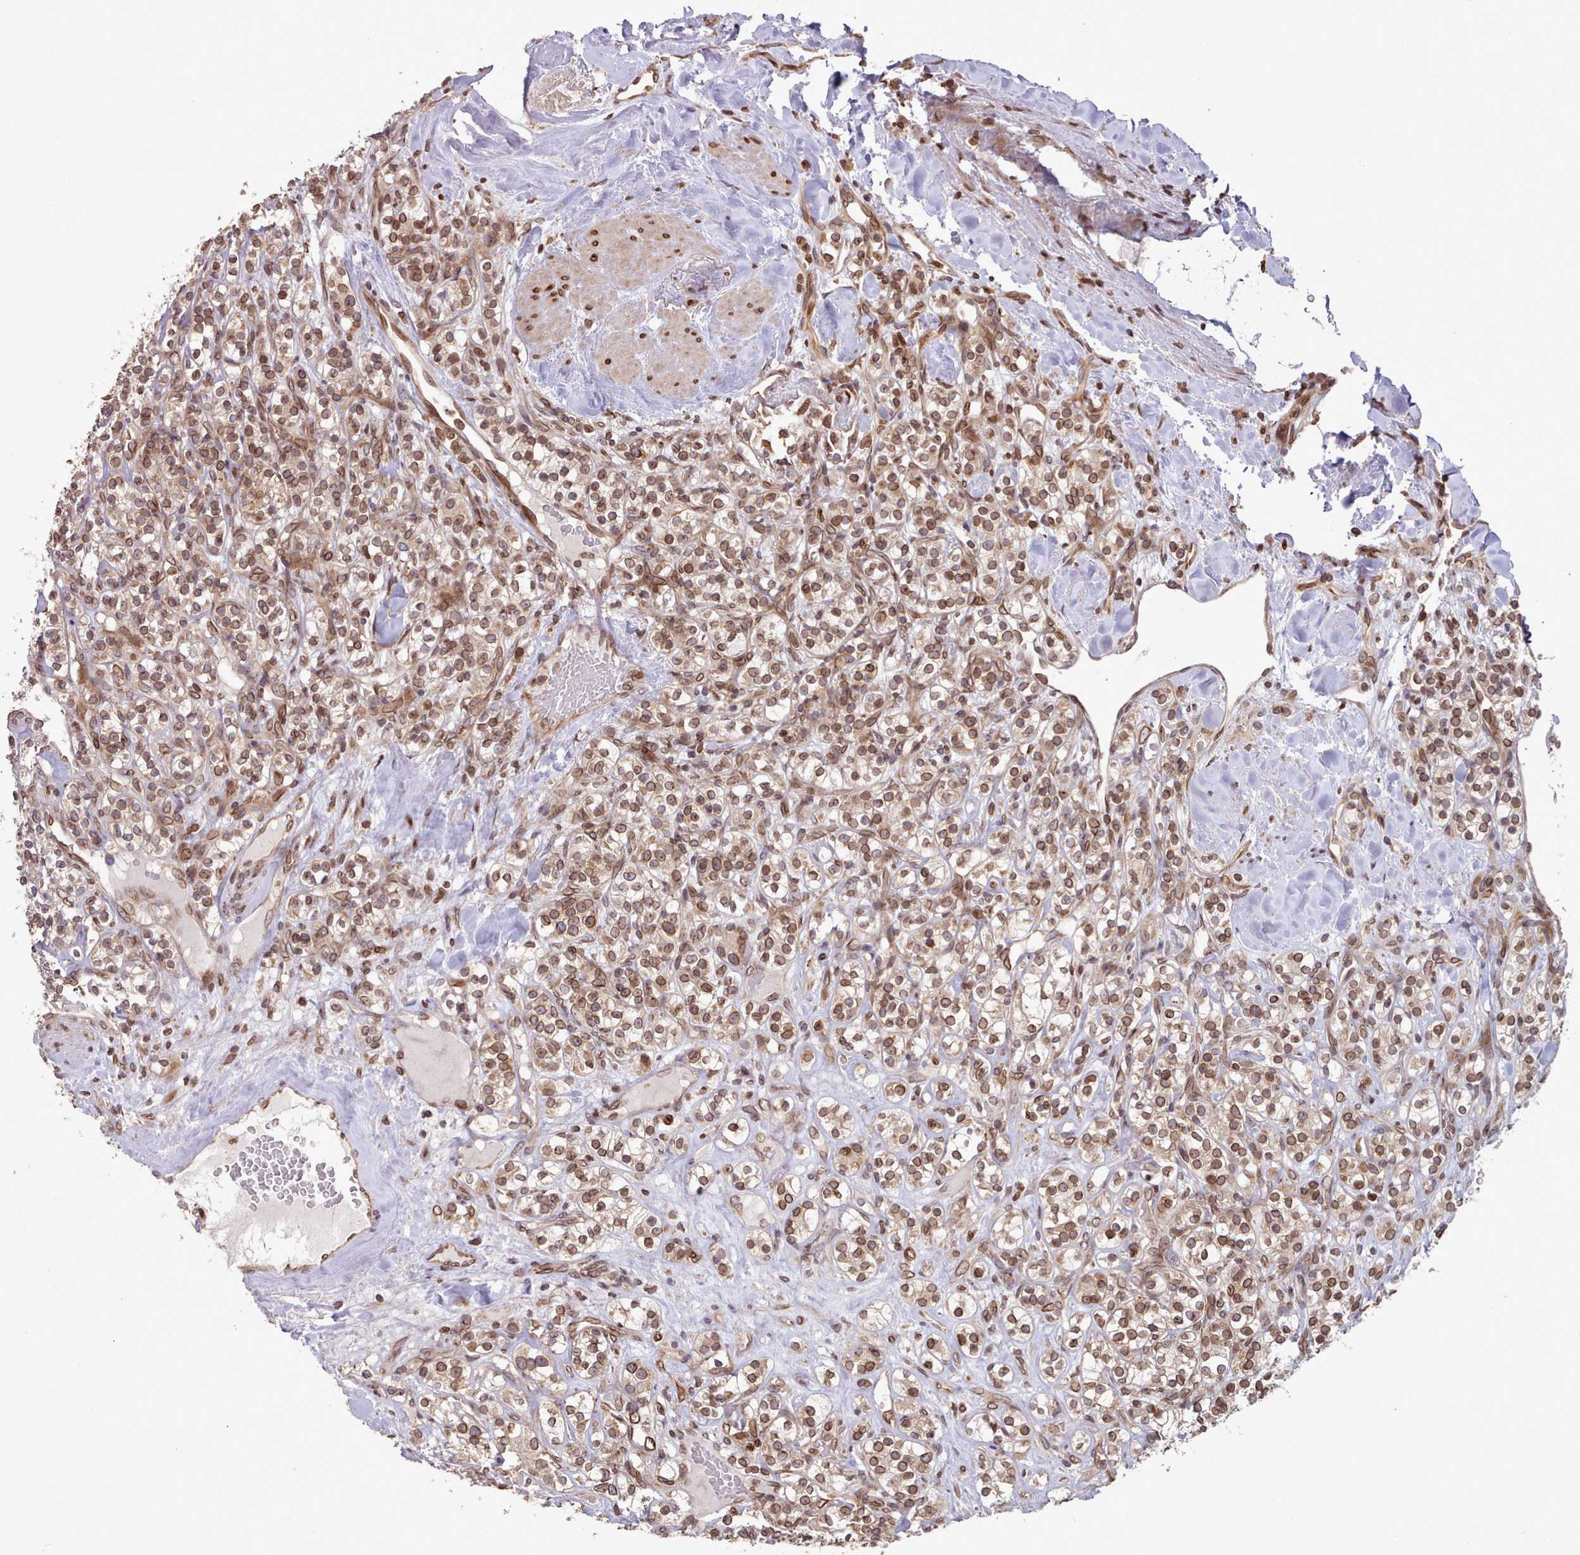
{"staining": {"intensity": "moderate", "quantity": ">75%", "location": "cytoplasmic/membranous,nuclear"}, "tissue": "renal cancer", "cell_type": "Tumor cells", "image_type": "cancer", "snomed": [{"axis": "morphology", "description": "Adenocarcinoma, NOS"}, {"axis": "topography", "description": "Kidney"}], "caption": "Immunohistochemical staining of human adenocarcinoma (renal) shows medium levels of moderate cytoplasmic/membranous and nuclear expression in approximately >75% of tumor cells.", "gene": "TOR1AIP1", "patient": {"sex": "male", "age": 77}}